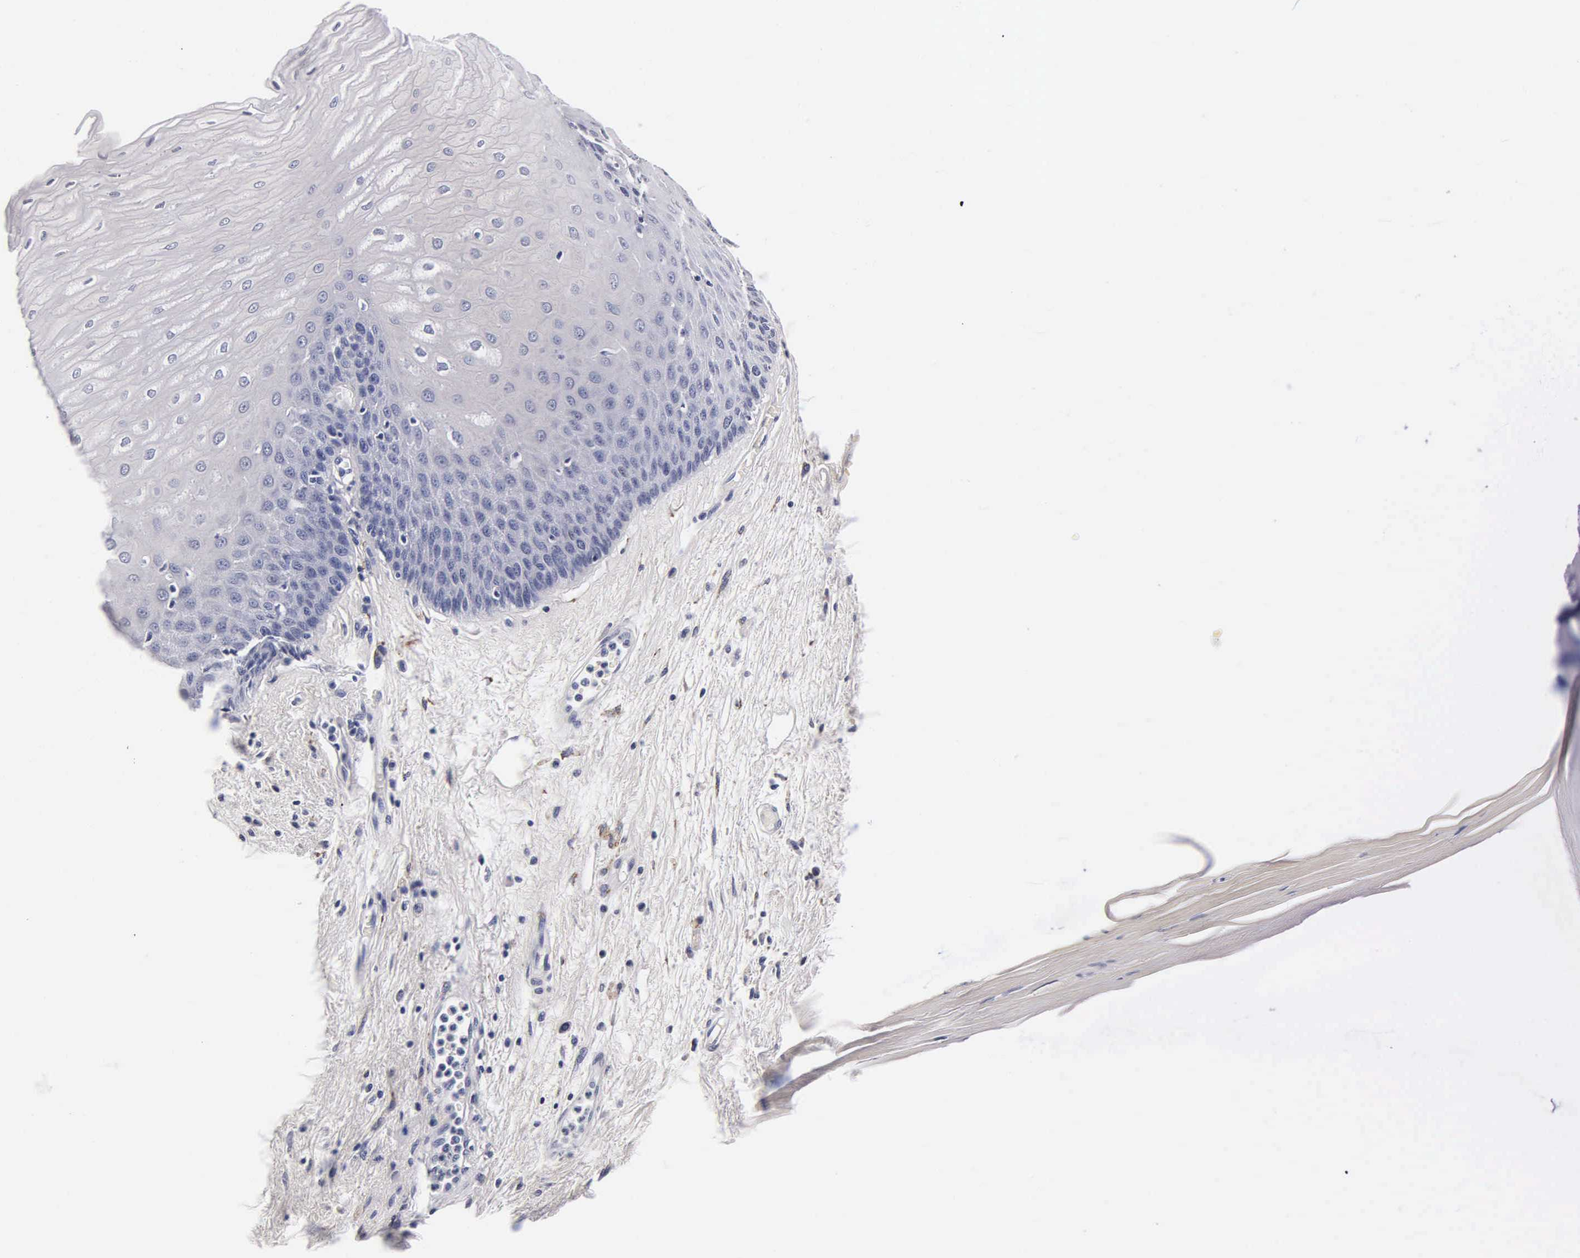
{"staining": {"intensity": "negative", "quantity": "none", "location": "none"}, "tissue": "esophagus", "cell_type": "Squamous epithelial cells", "image_type": "normal", "snomed": [{"axis": "morphology", "description": "Normal tissue, NOS"}, {"axis": "topography", "description": "Esophagus"}], "caption": "Immunohistochemistry of normal human esophagus reveals no positivity in squamous epithelial cells.", "gene": "ENO2", "patient": {"sex": "male", "age": 65}}